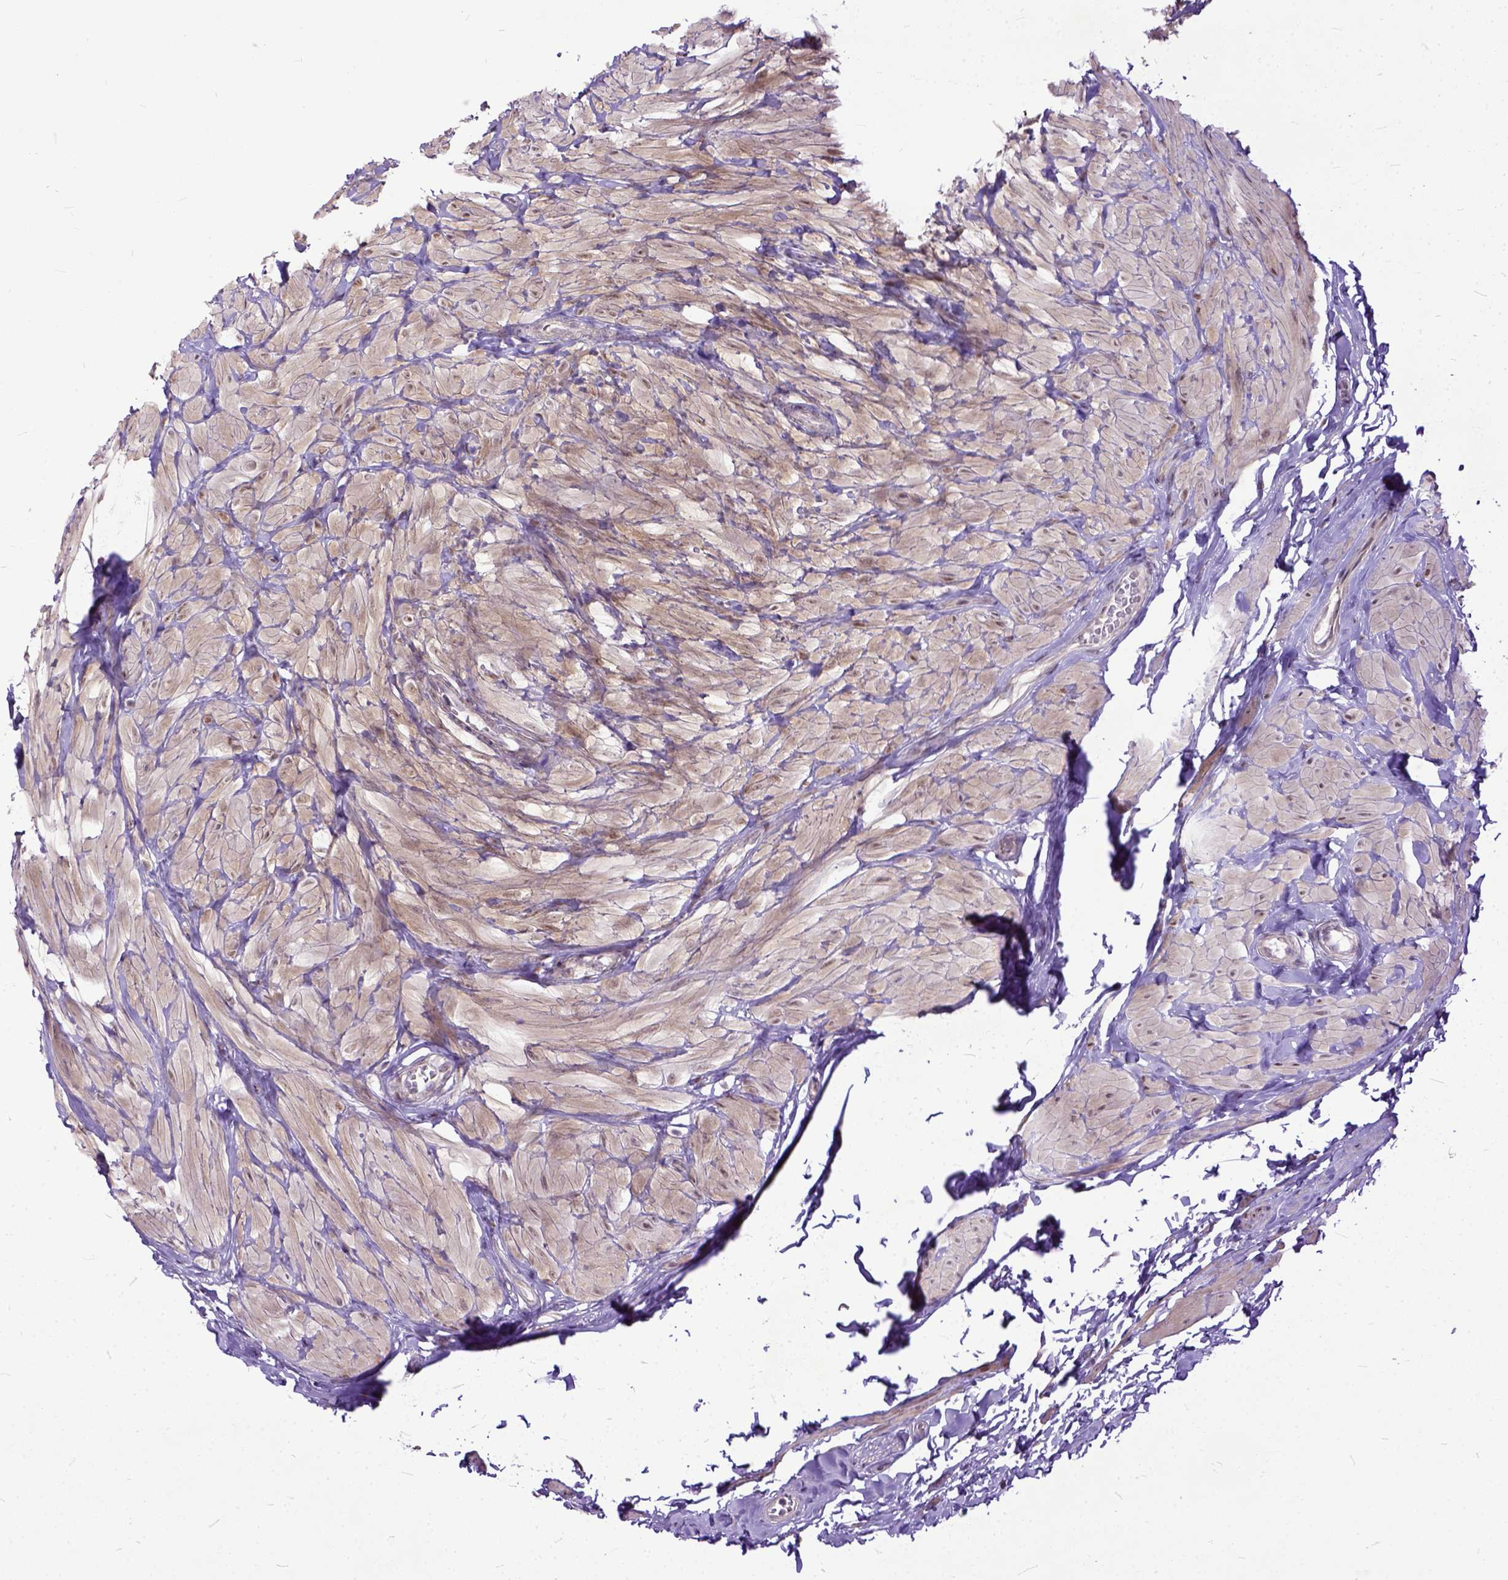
{"staining": {"intensity": "negative", "quantity": "none", "location": "none"}, "tissue": "epididymis", "cell_type": "Glandular cells", "image_type": "normal", "snomed": [{"axis": "morphology", "description": "Normal tissue, NOS"}, {"axis": "topography", "description": "Epididymis, spermatic cord, NOS"}, {"axis": "topography", "description": "Epididymis"}, {"axis": "topography", "description": "Peripheral nerve tissue"}], "caption": "High magnification brightfield microscopy of normal epididymis stained with DAB (3,3'-diaminobenzidine) (brown) and counterstained with hematoxylin (blue): glandular cells show no significant expression. Nuclei are stained in blue.", "gene": "TCEAL7", "patient": {"sex": "male", "age": 29}}